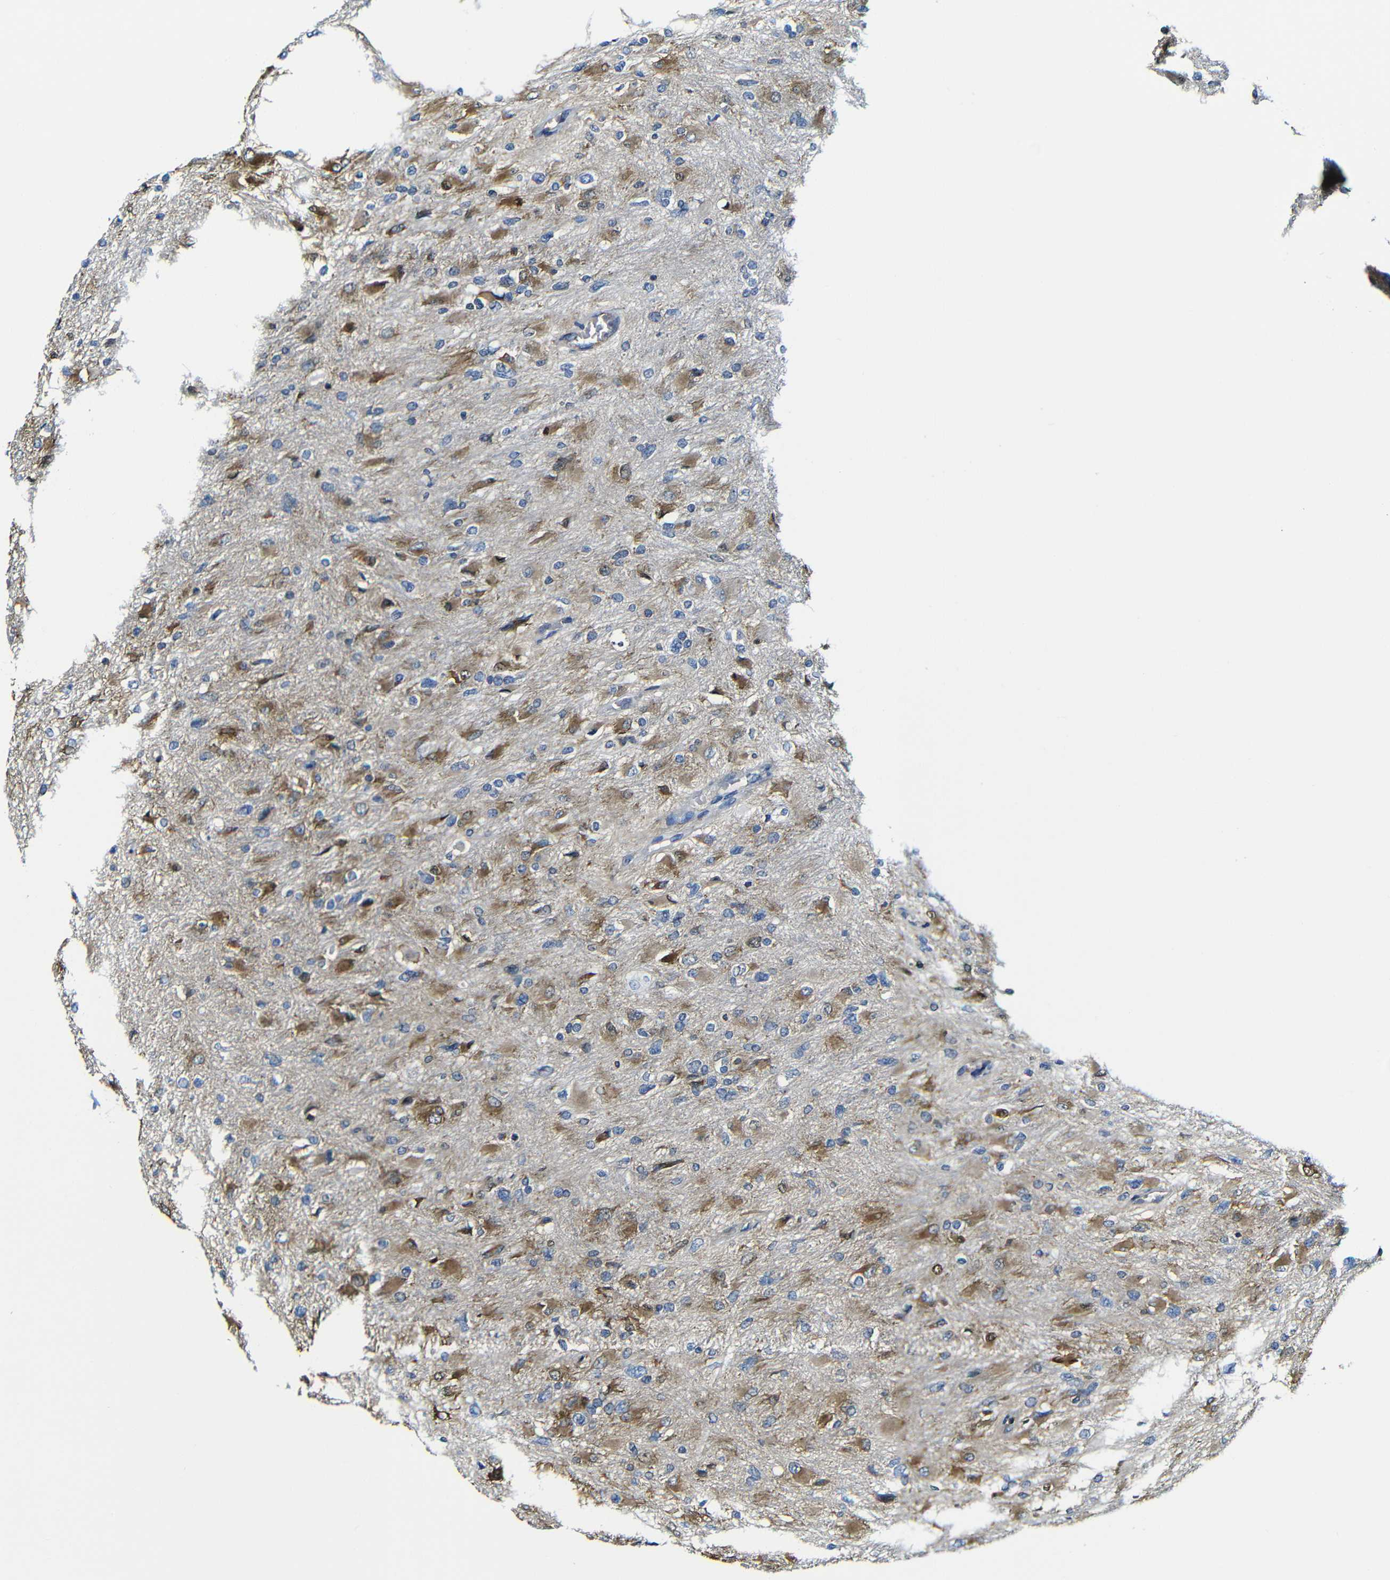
{"staining": {"intensity": "moderate", "quantity": ">75%", "location": "cytoplasmic/membranous"}, "tissue": "glioma", "cell_type": "Tumor cells", "image_type": "cancer", "snomed": [{"axis": "morphology", "description": "Glioma, malignant, High grade"}, {"axis": "topography", "description": "Cerebral cortex"}], "caption": "DAB immunohistochemical staining of glioma displays moderate cytoplasmic/membranous protein expression in about >75% of tumor cells.", "gene": "MSN", "patient": {"sex": "female", "age": 36}}